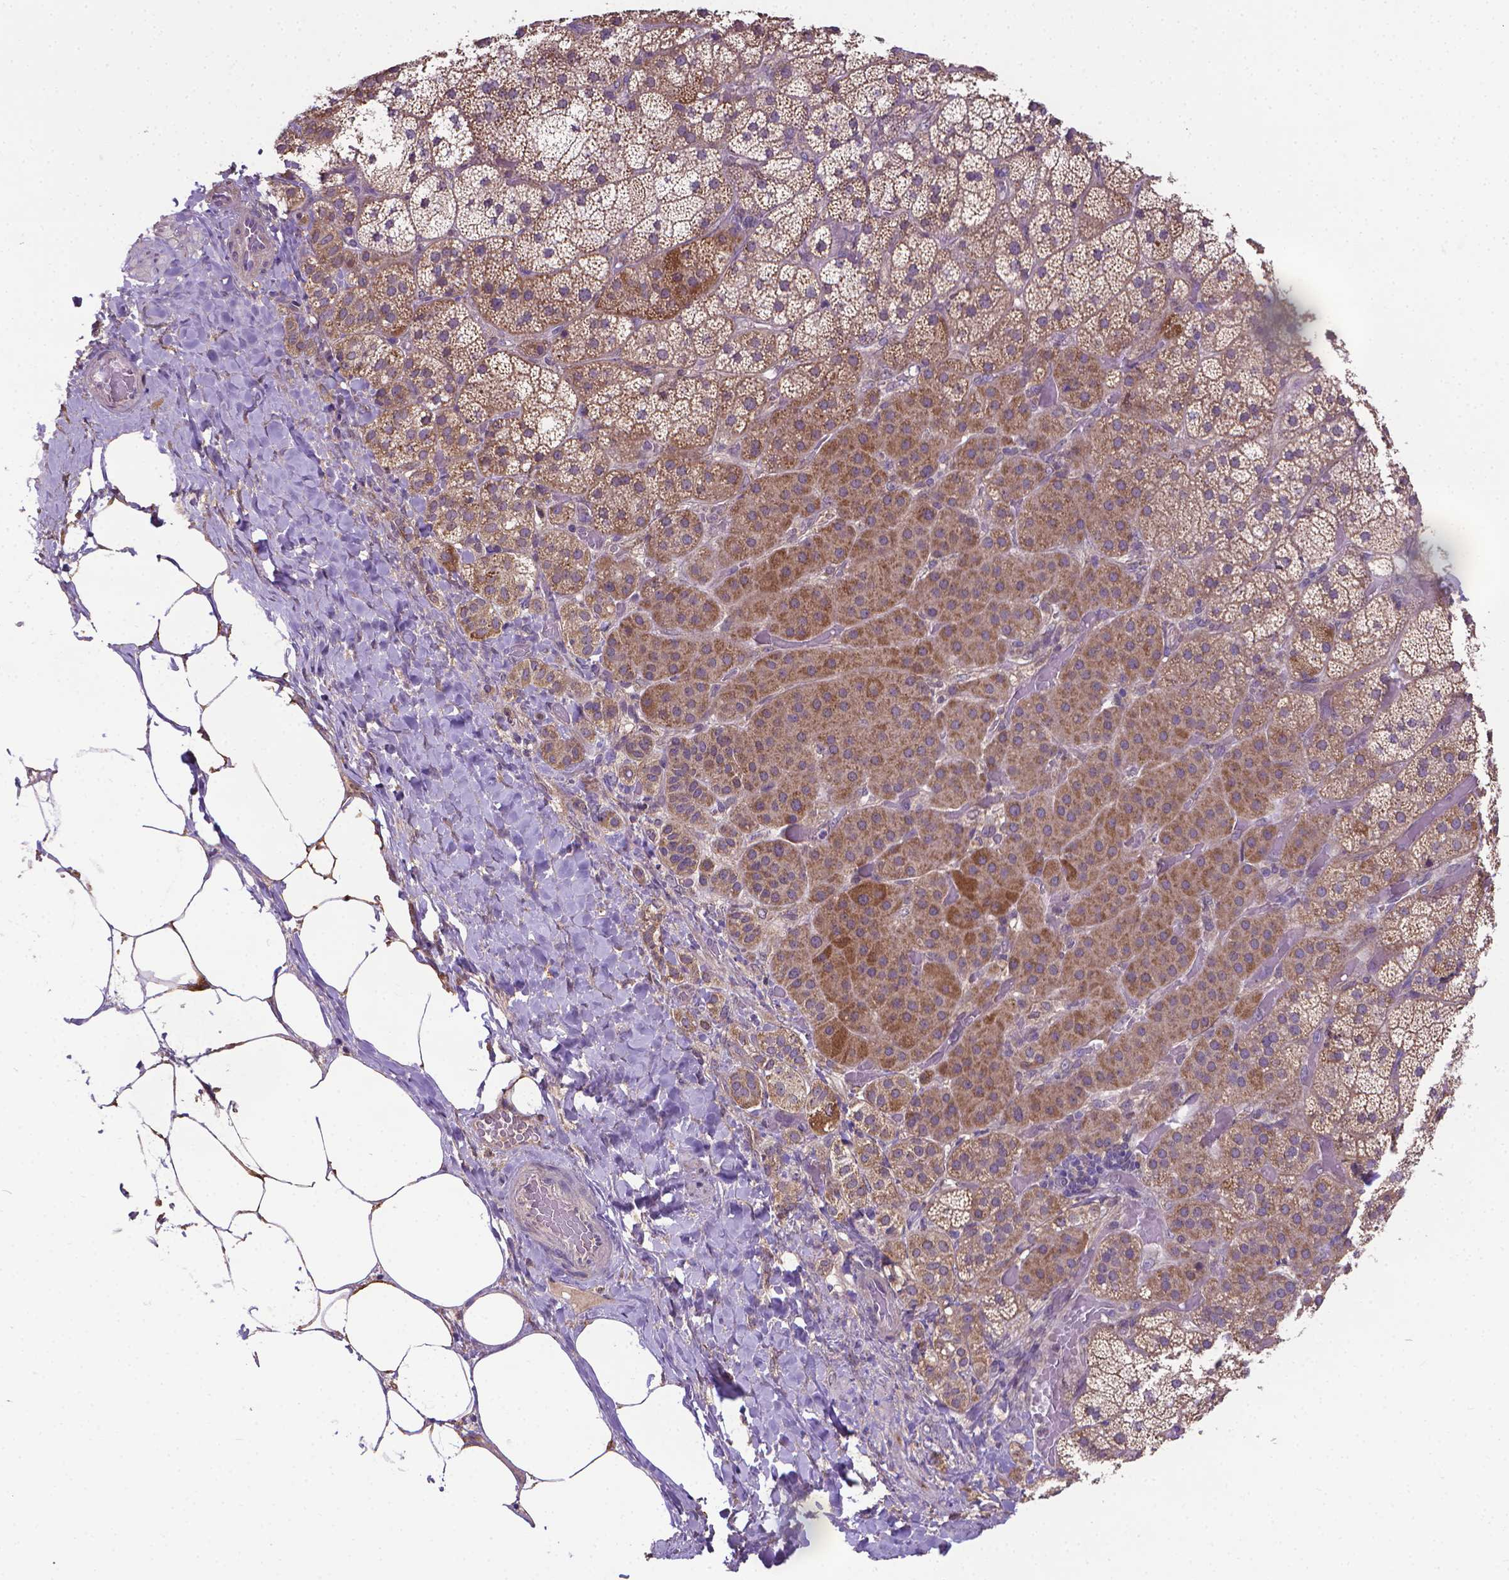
{"staining": {"intensity": "moderate", "quantity": ">75%", "location": "cytoplasmic/membranous"}, "tissue": "adrenal gland", "cell_type": "Glandular cells", "image_type": "normal", "snomed": [{"axis": "morphology", "description": "Normal tissue, NOS"}, {"axis": "topography", "description": "Adrenal gland"}], "caption": "About >75% of glandular cells in unremarkable adrenal gland exhibit moderate cytoplasmic/membranous protein staining as visualized by brown immunohistochemical staining.", "gene": "GPR63", "patient": {"sex": "male", "age": 57}}